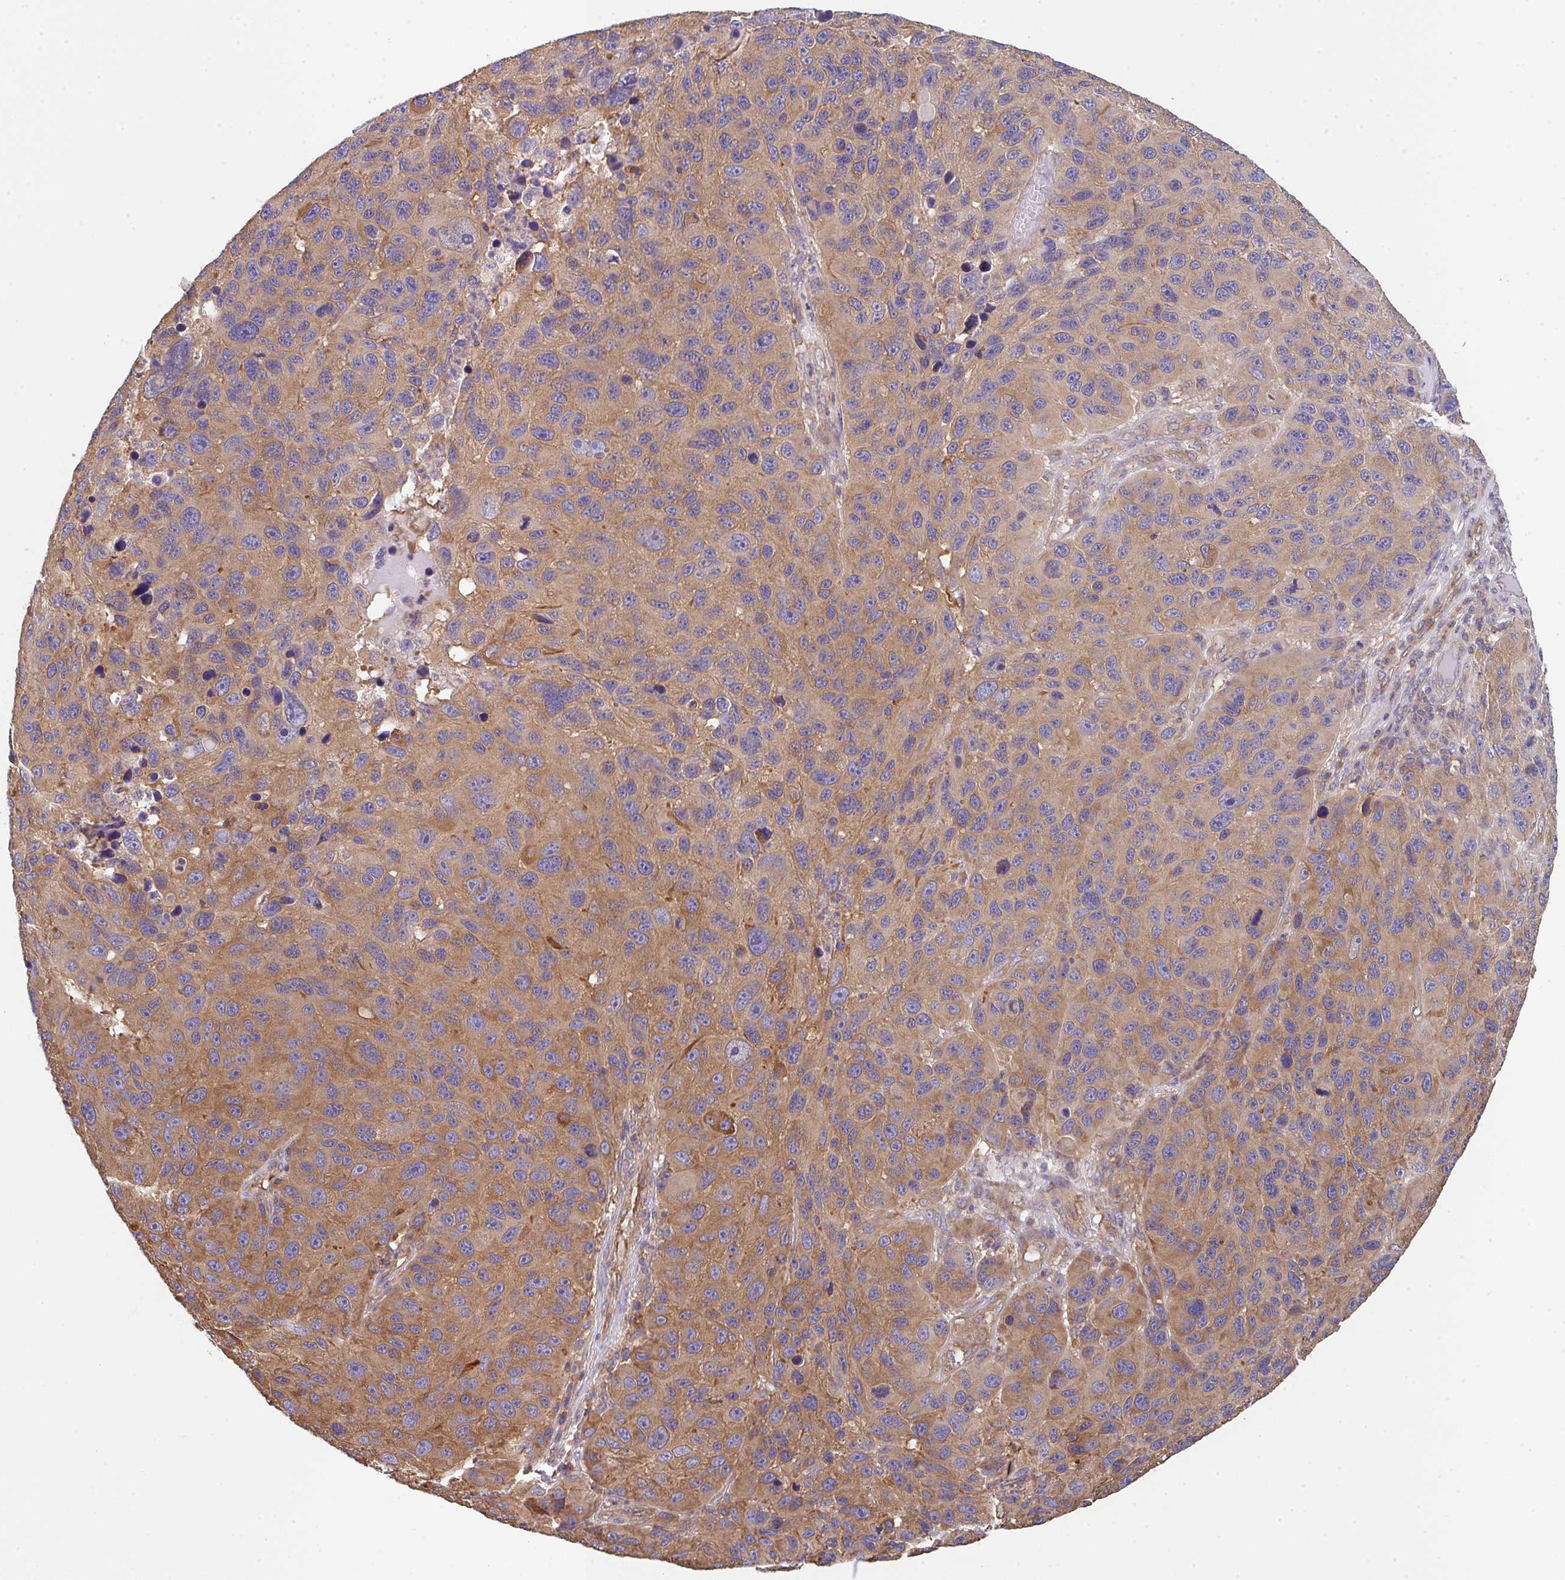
{"staining": {"intensity": "moderate", "quantity": ">75%", "location": "cytoplasmic/membranous"}, "tissue": "melanoma", "cell_type": "Tumor cells", "image_type": "cancer", "snomed": [{"axis": "morphology", "description": "Malignant melanoma, NOS"}, {"axis": "topography", "description": "Skin"}], "caption": "Malignant melanoma was stained to show a protein in brown. There is medium levels of moderate cytoplasmic/membranous expression in approximately >75% of tumor cells.", "gene": "TMEM229A", "patient": {"sex": "male", "age": 53}}